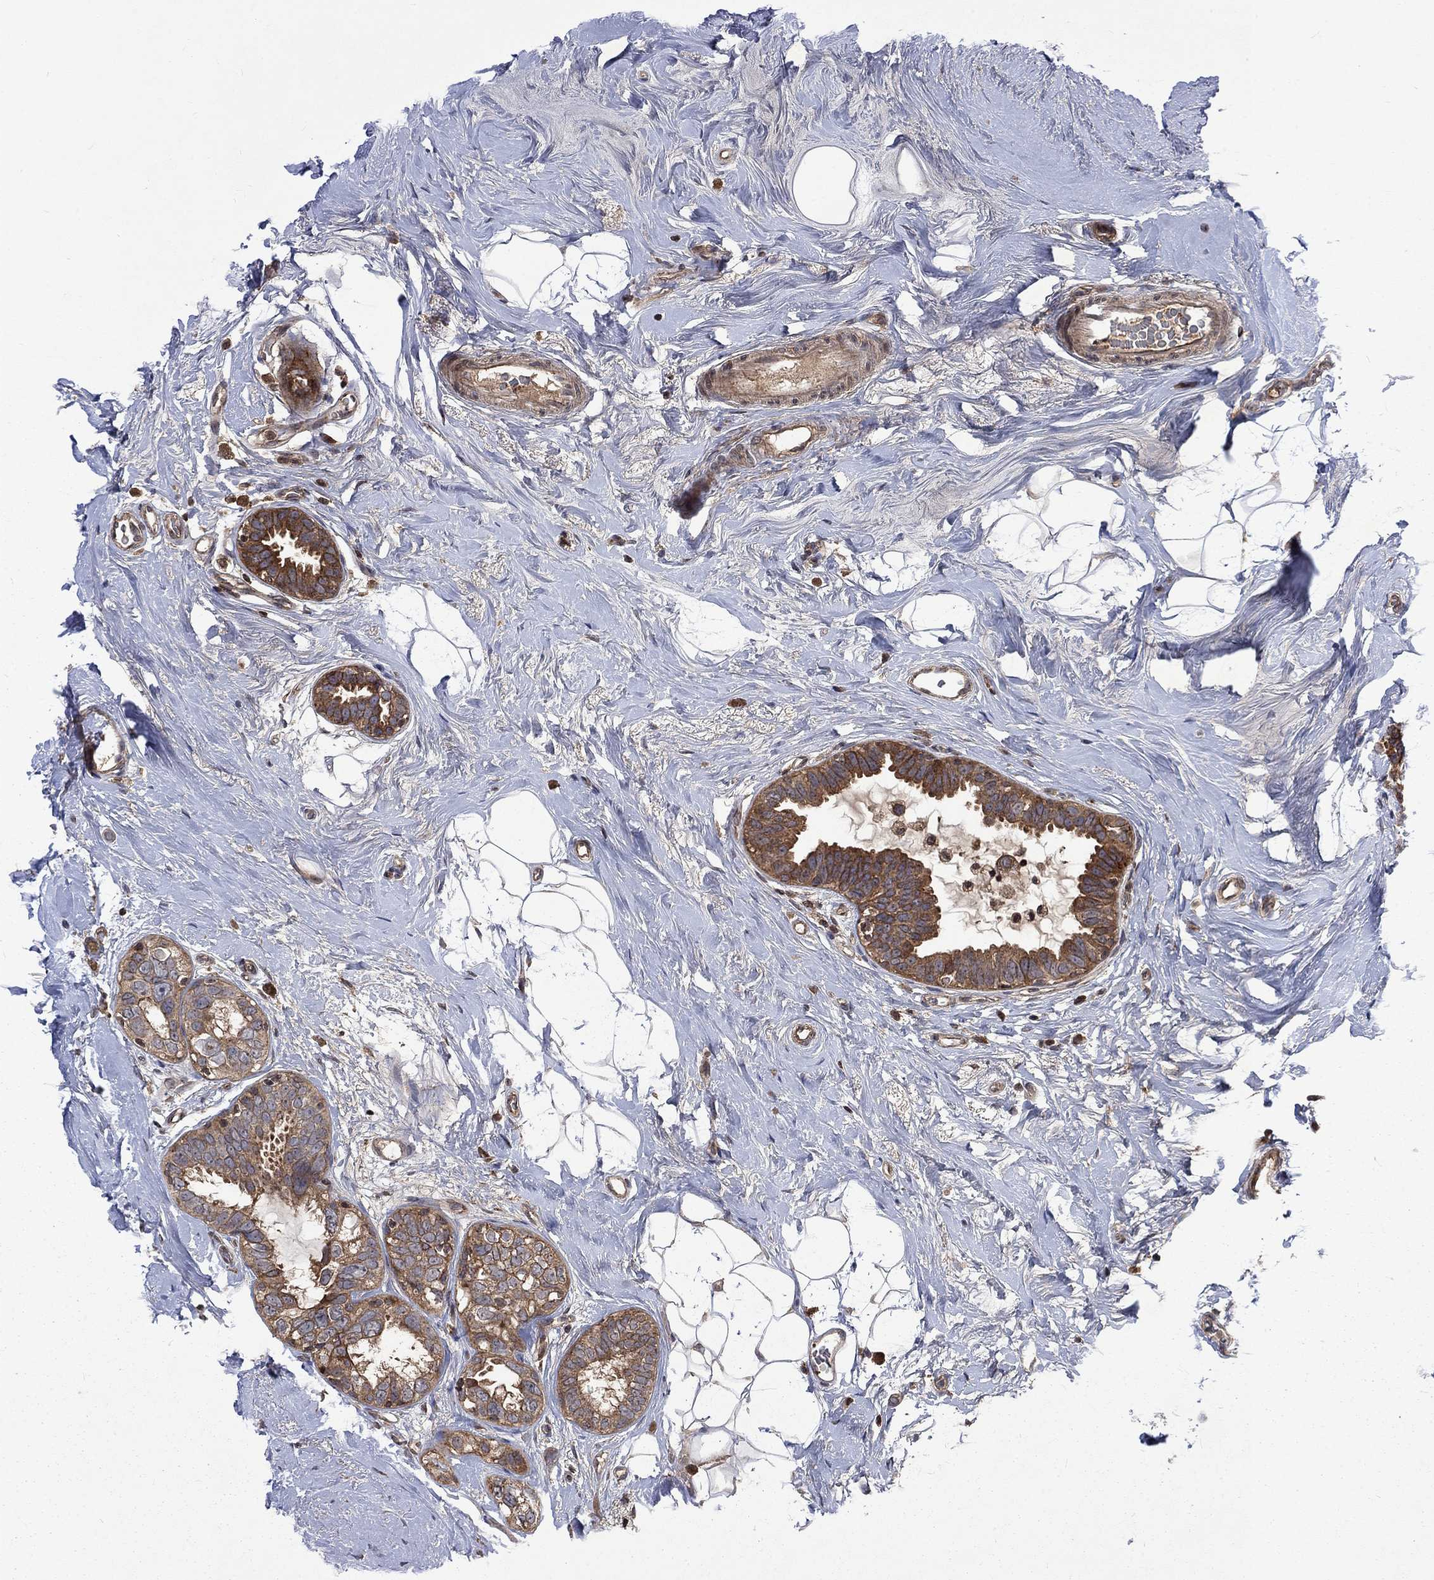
{"staining": {"intensity": "moderate", "quantity": ">75%", "location": "cytoplasmic/membranous"}, "tissue": "breast cancer", "cell_type": "Tumor cells", "image_type": "cancer", "snomed": [{"axis": "morphology", "description": "Duct carcinoma"}, {"axis": "topography", "description": "Breast"}], "caption": "The immunohistochemical stain labels moderate cytoplasmic/membranous staining in tumor cells of breast cancer tissue. Nuclei are stained in blue.", "gene": "TMEM33", "patient": {"sex": "female", "age": 55}}